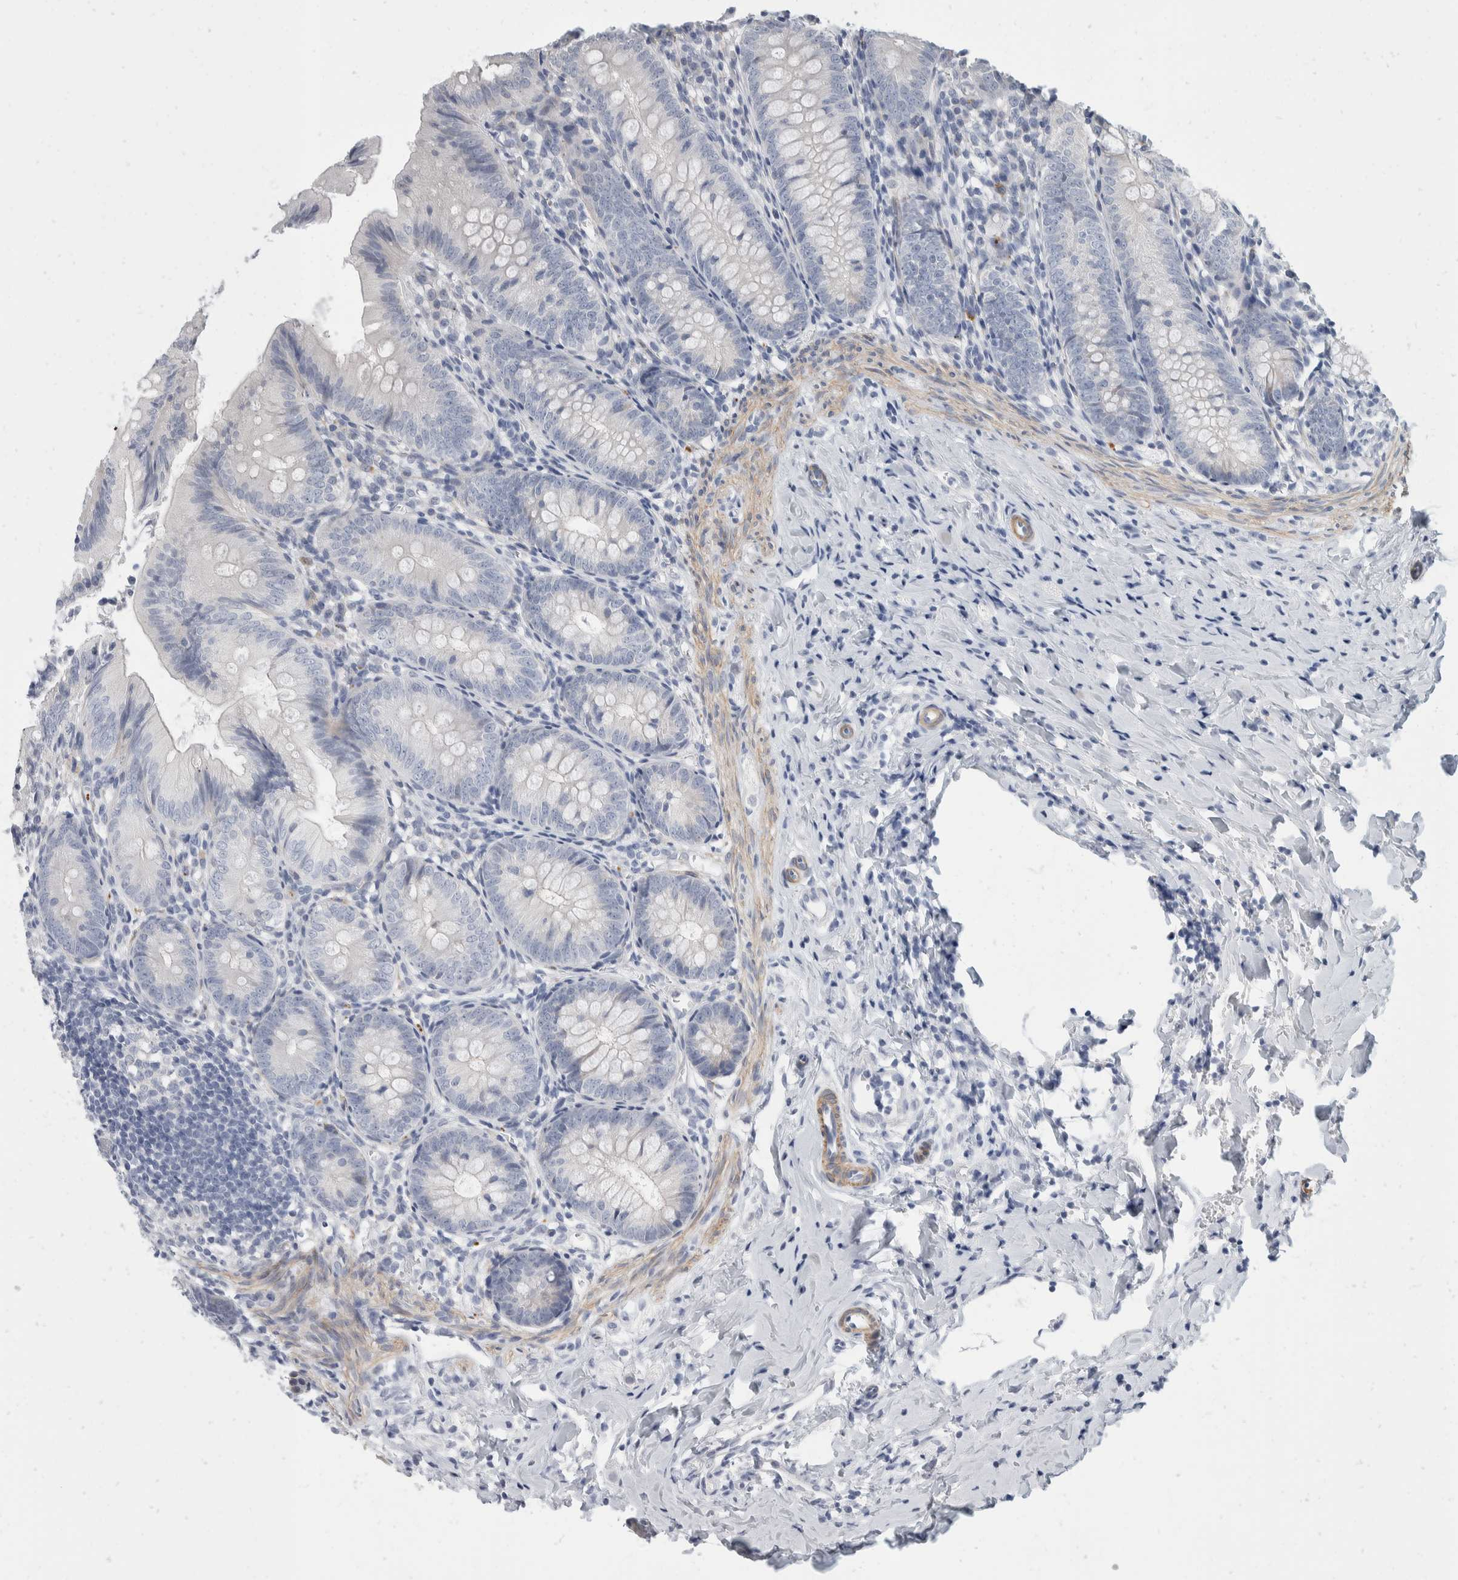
{"staining": {"intensity": "strong", "quantity": "<25%", "location": "cytoplasmic/membranous"}, "tissue": "appendix", "cell_type": "Glandular cells", "image_type": "normal", "snomed": [{"axis": "morphology", "description": "Normal tissue, NOS"}, {"axis": "topography", "description": "Appendix"}], "caption": "High-power microscopy captured an IHC micrograph of normal appendix, revealing strong cytoplasmic/membranous positivity in approximately <25% of glandular cells.", "gene": "CATSPERD", "patient": {"sex": "male", "age": 1}}